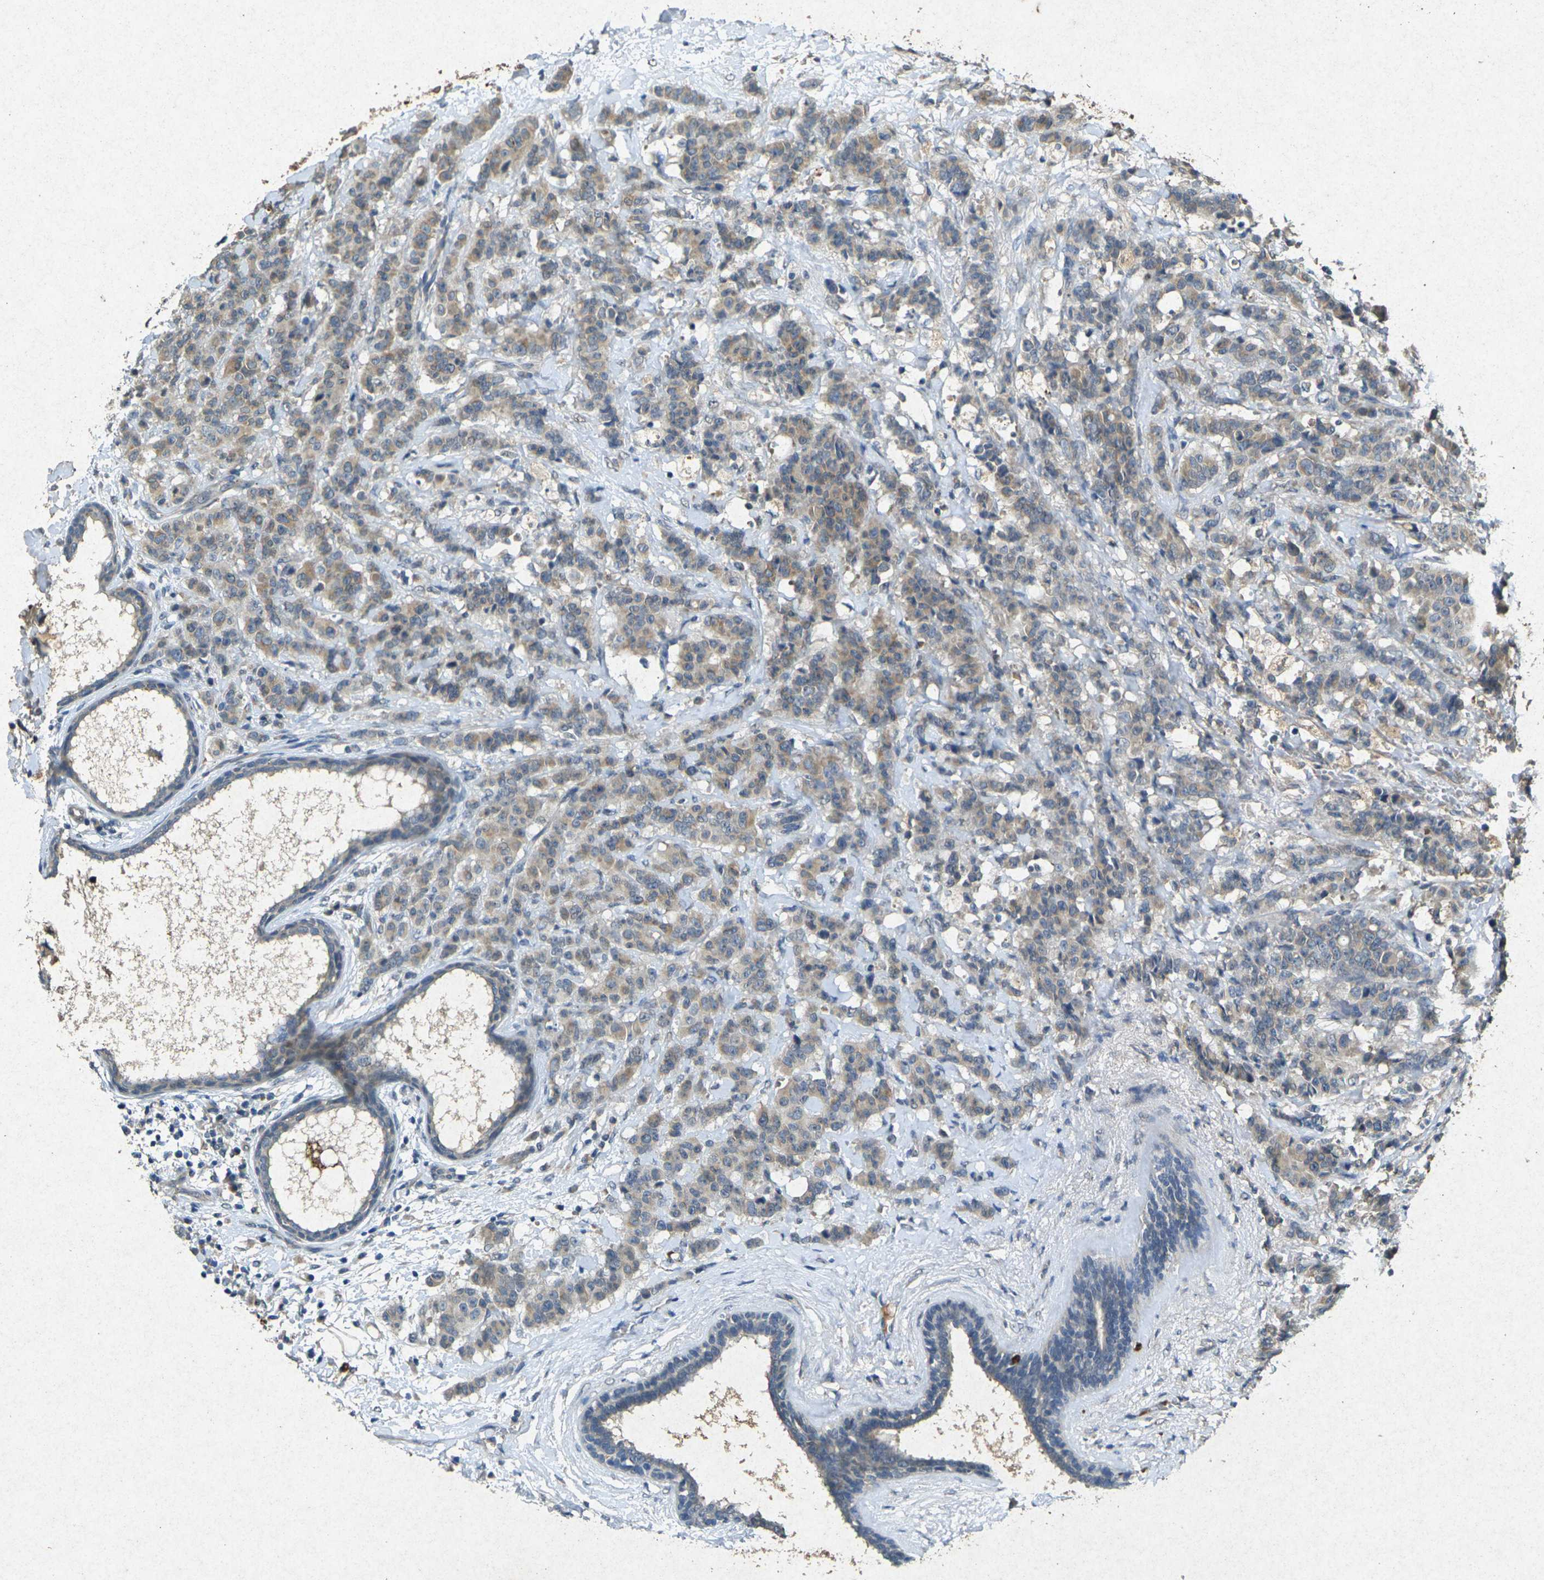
{"staining": {"intensity": "moderate", "quantity": ">75%", "location": "cytoplasmic/membranous"}, "tissue": "breast cancer", "cell_type": "Tumor cells", "image_type": "cancer", "snomed": [{"axis": "morphology", "description": "Duct carcinoma"}, {"axis": "topography", "description": "Breast"}], "caption": "A medium amount of moderate cytoplasmic/membranous positivity is identified in approximately >75% of tumor cells in breast cancer (infiltrating ductal carcinoma) tissue.", "gene": "RGMA", "patient": {"sex": "female", "age": 40}}